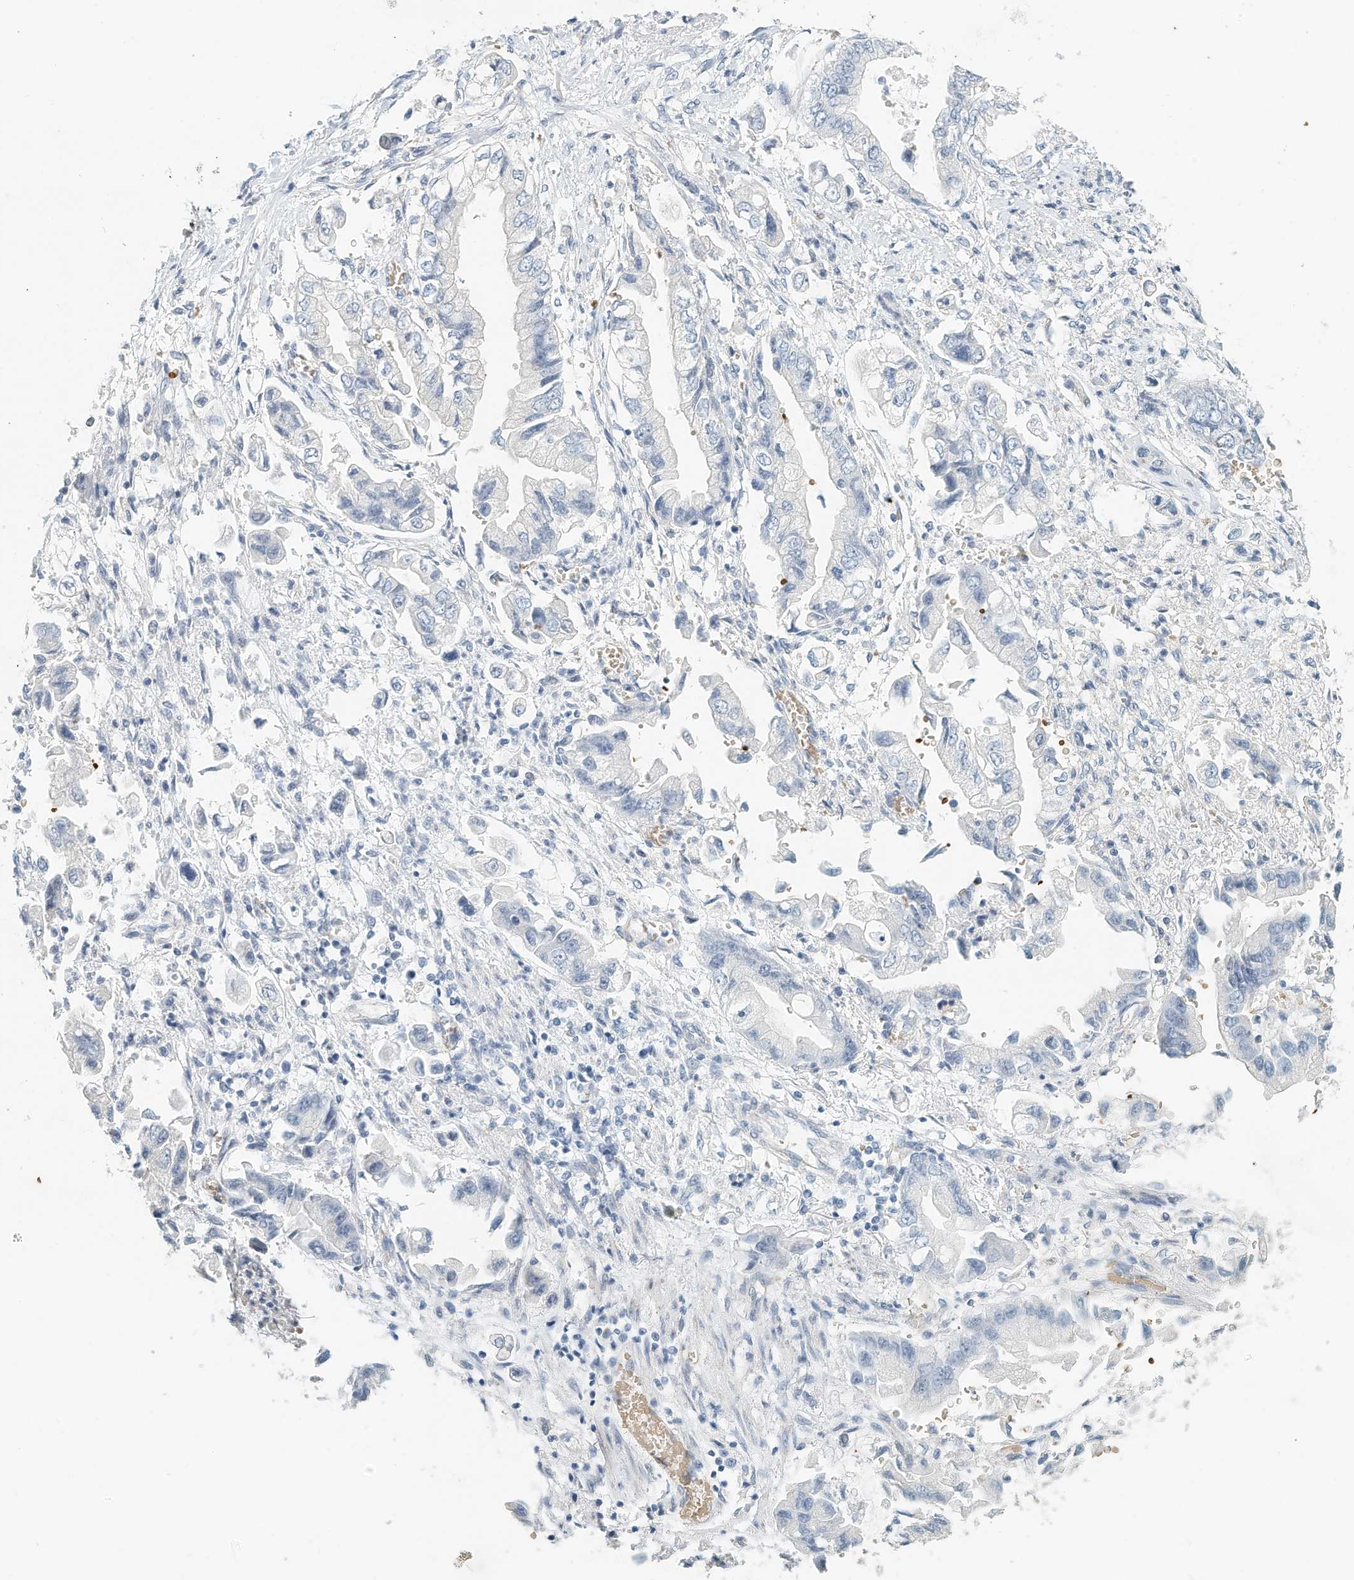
{"staining": {"intensity": "negative", "quantity": "none", "location": "none"}, "tissue": "stomach cancer", "cell_type": "Tumor cells", "image_type": "cancer", "snomed": [{"axis": "morphology", "description": "Adenocarcinoma, NOS"}, {"axis": "topography", "description": "Stomach"}], "caption": "High power microscopy histopathology image of an immunohistochemistry (IHC) photomicrograph of stomach cancer (adenocarcinoma), revealing no significant positivity in tumor cells.", "gene": "RCAN3", "patient": {"sex": "male", "age": 62}}